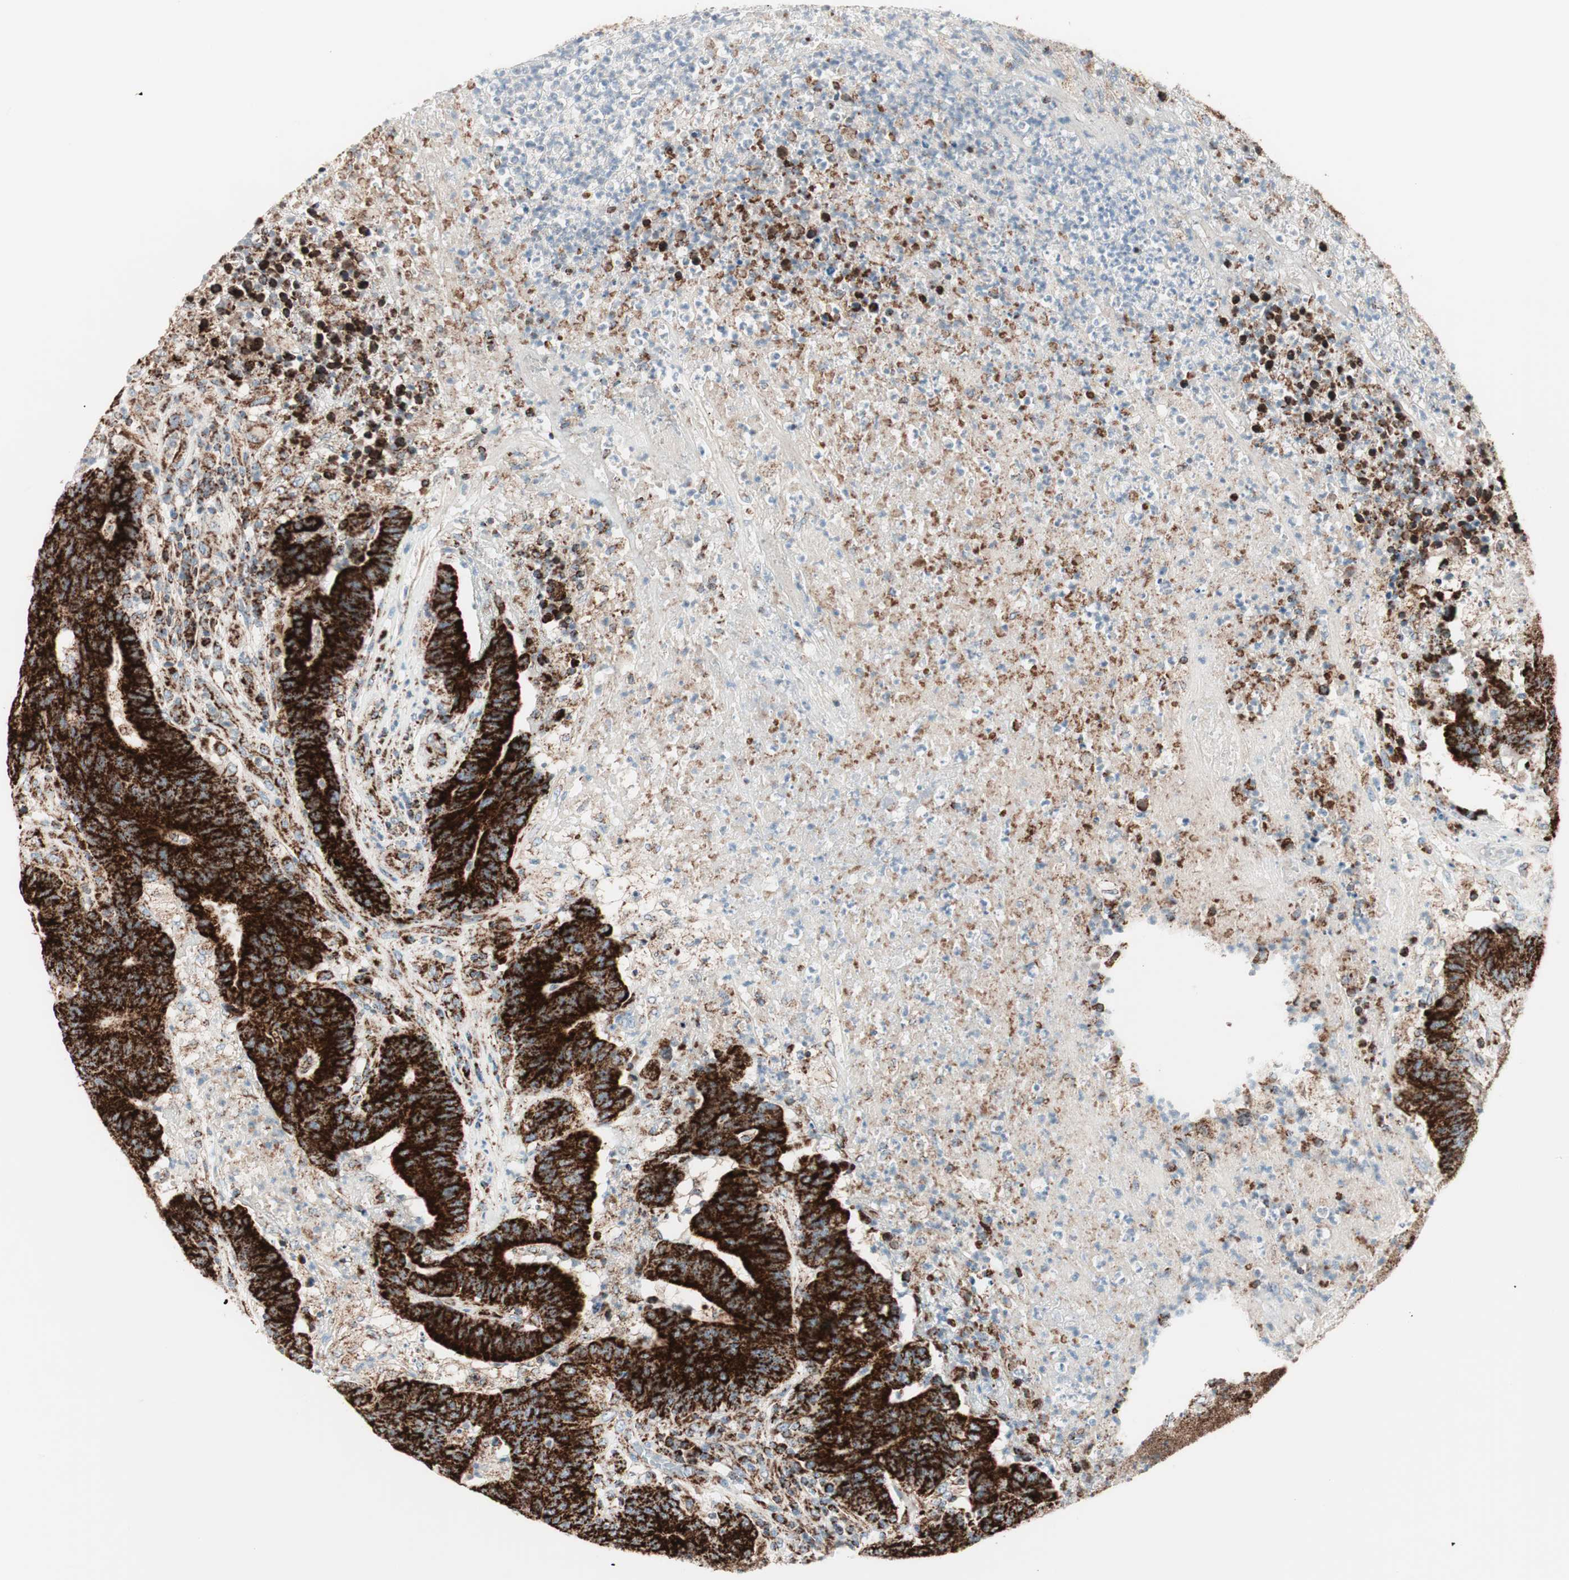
{"staining": {"intensity": "strong", "quantity": ">75%", "location": "cytoplasmic/membranous"}, "tissue": "colorectal cancer", "cell_type": "Tumor cells", "image_type": "cancer", "snomed": [{"axis": "morphology", "description": "Normal tissue, NOS"}, {"axis": "morphology", "description": "Adenocarcinoma, NOS"}, {"axis": "topography", "description": "Colon"}], "caption": "This is an image of immunohistochemistry (IHC) staining of adenocarcinoma (colorectal), which shows strong positivity in the cytoplasmic/membranous of tumor cells.", "gene": "TOMM20", "patient": {"sex": "female", "age": 75}}